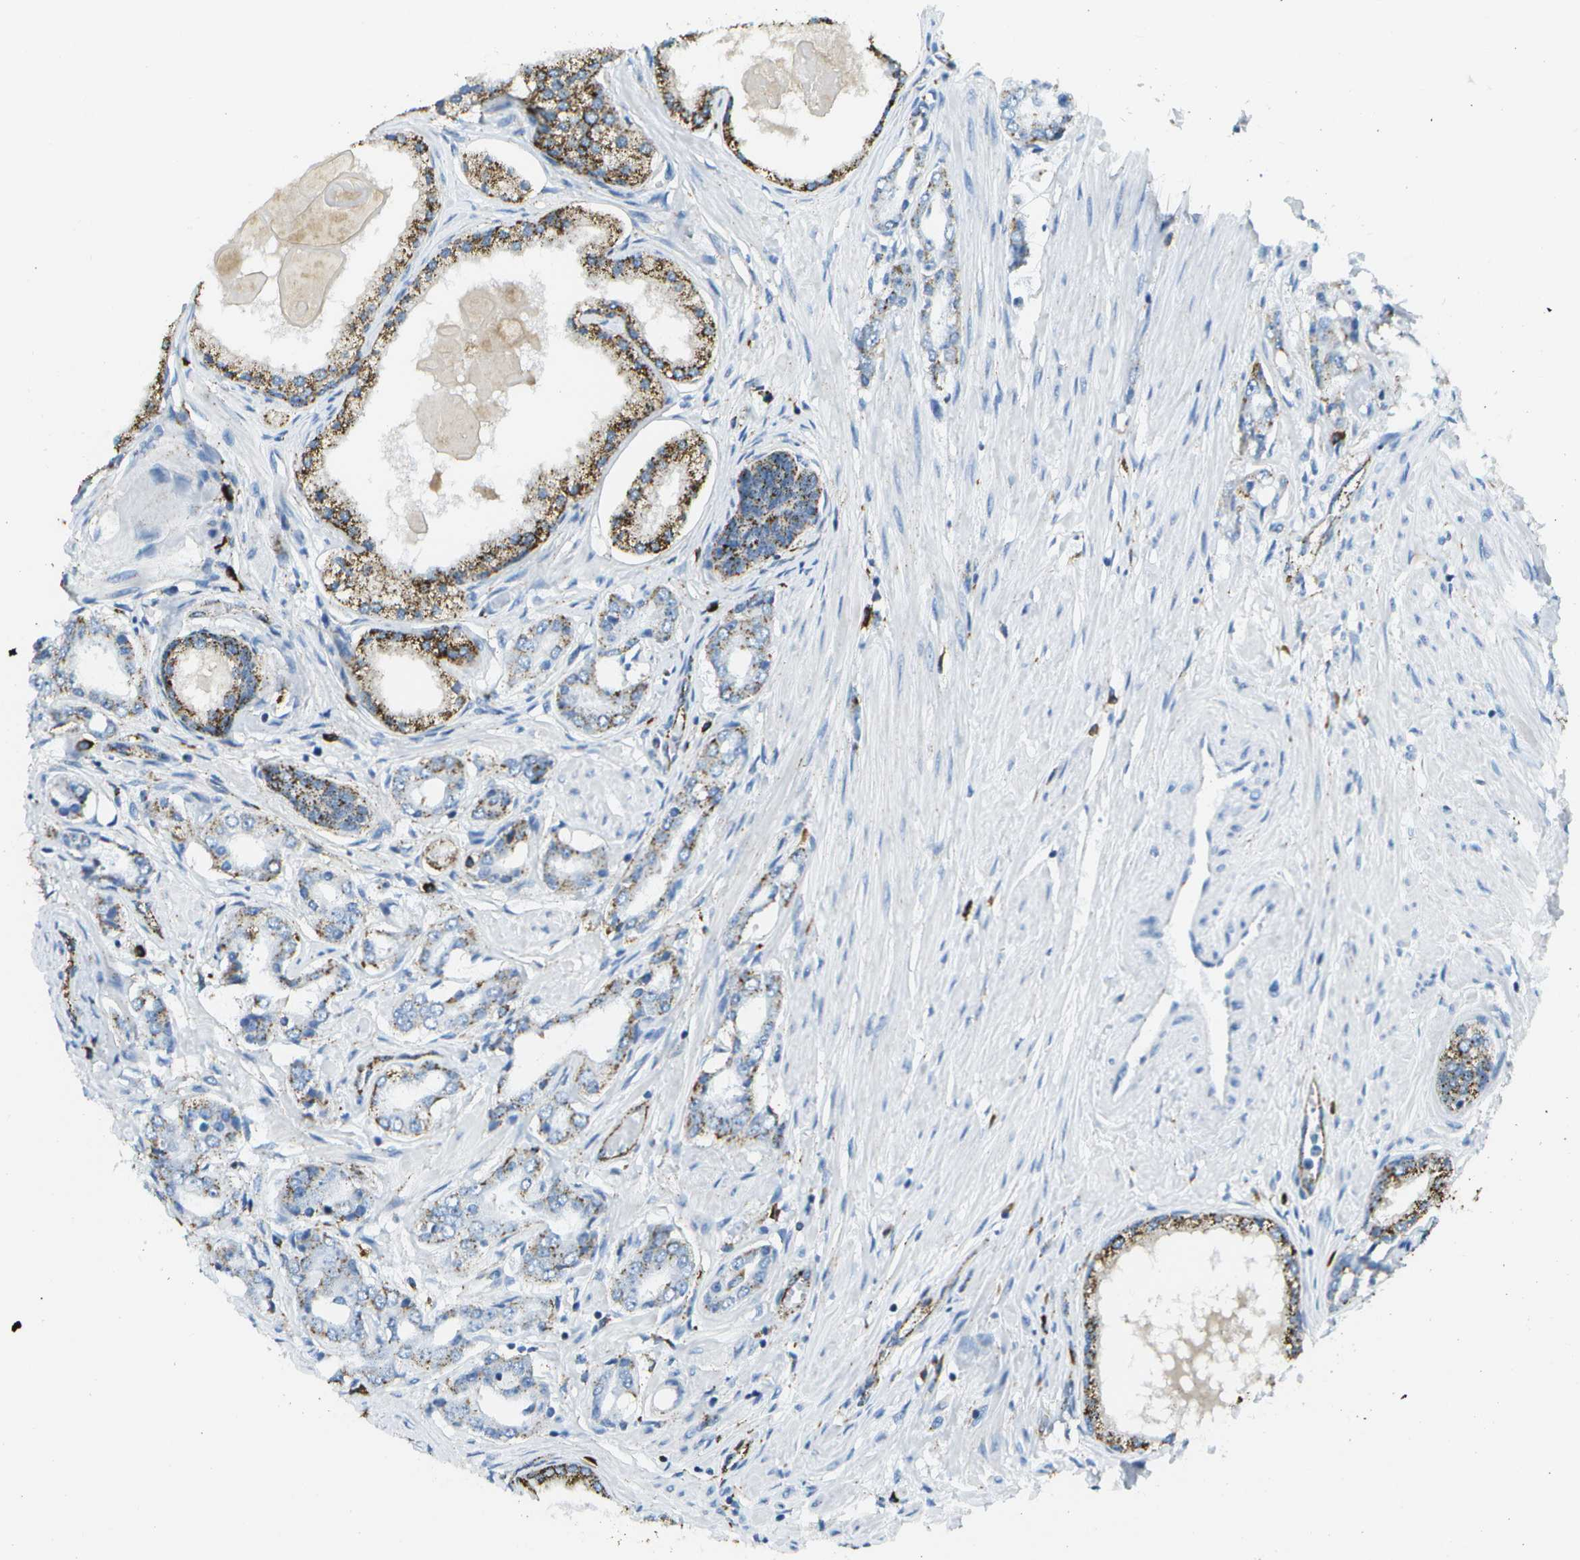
{"staining": {"intensity": "moderate", "quantity": "25%-75%", "location": "cytoplasmic/membranous"}, "tissue": "prostate cancer", "cell_type": "Tumor cells", "image_type": "cancer", "snomed": [{"axis": "morphology", "description": "Adenocarcinoma, Low grade"}, {"axis": "topography", "description": "Prostate"}], "caption": "Immunohistochemistry (IHC) staining of low-grade adenocarcinoma (prostate), which shows medium levels of moderate cytoplasmic/membranous positivity in approximately 25%-75% of tumor cells indicating moderate cytoplasmic/membranous protein expression. The staining was performed using DAB (brown) for protein detection and nuclei were counterstained in hematoxylin (blue).", "gene": "PRCP", "patient": {"sex": "male", "age": 63}}